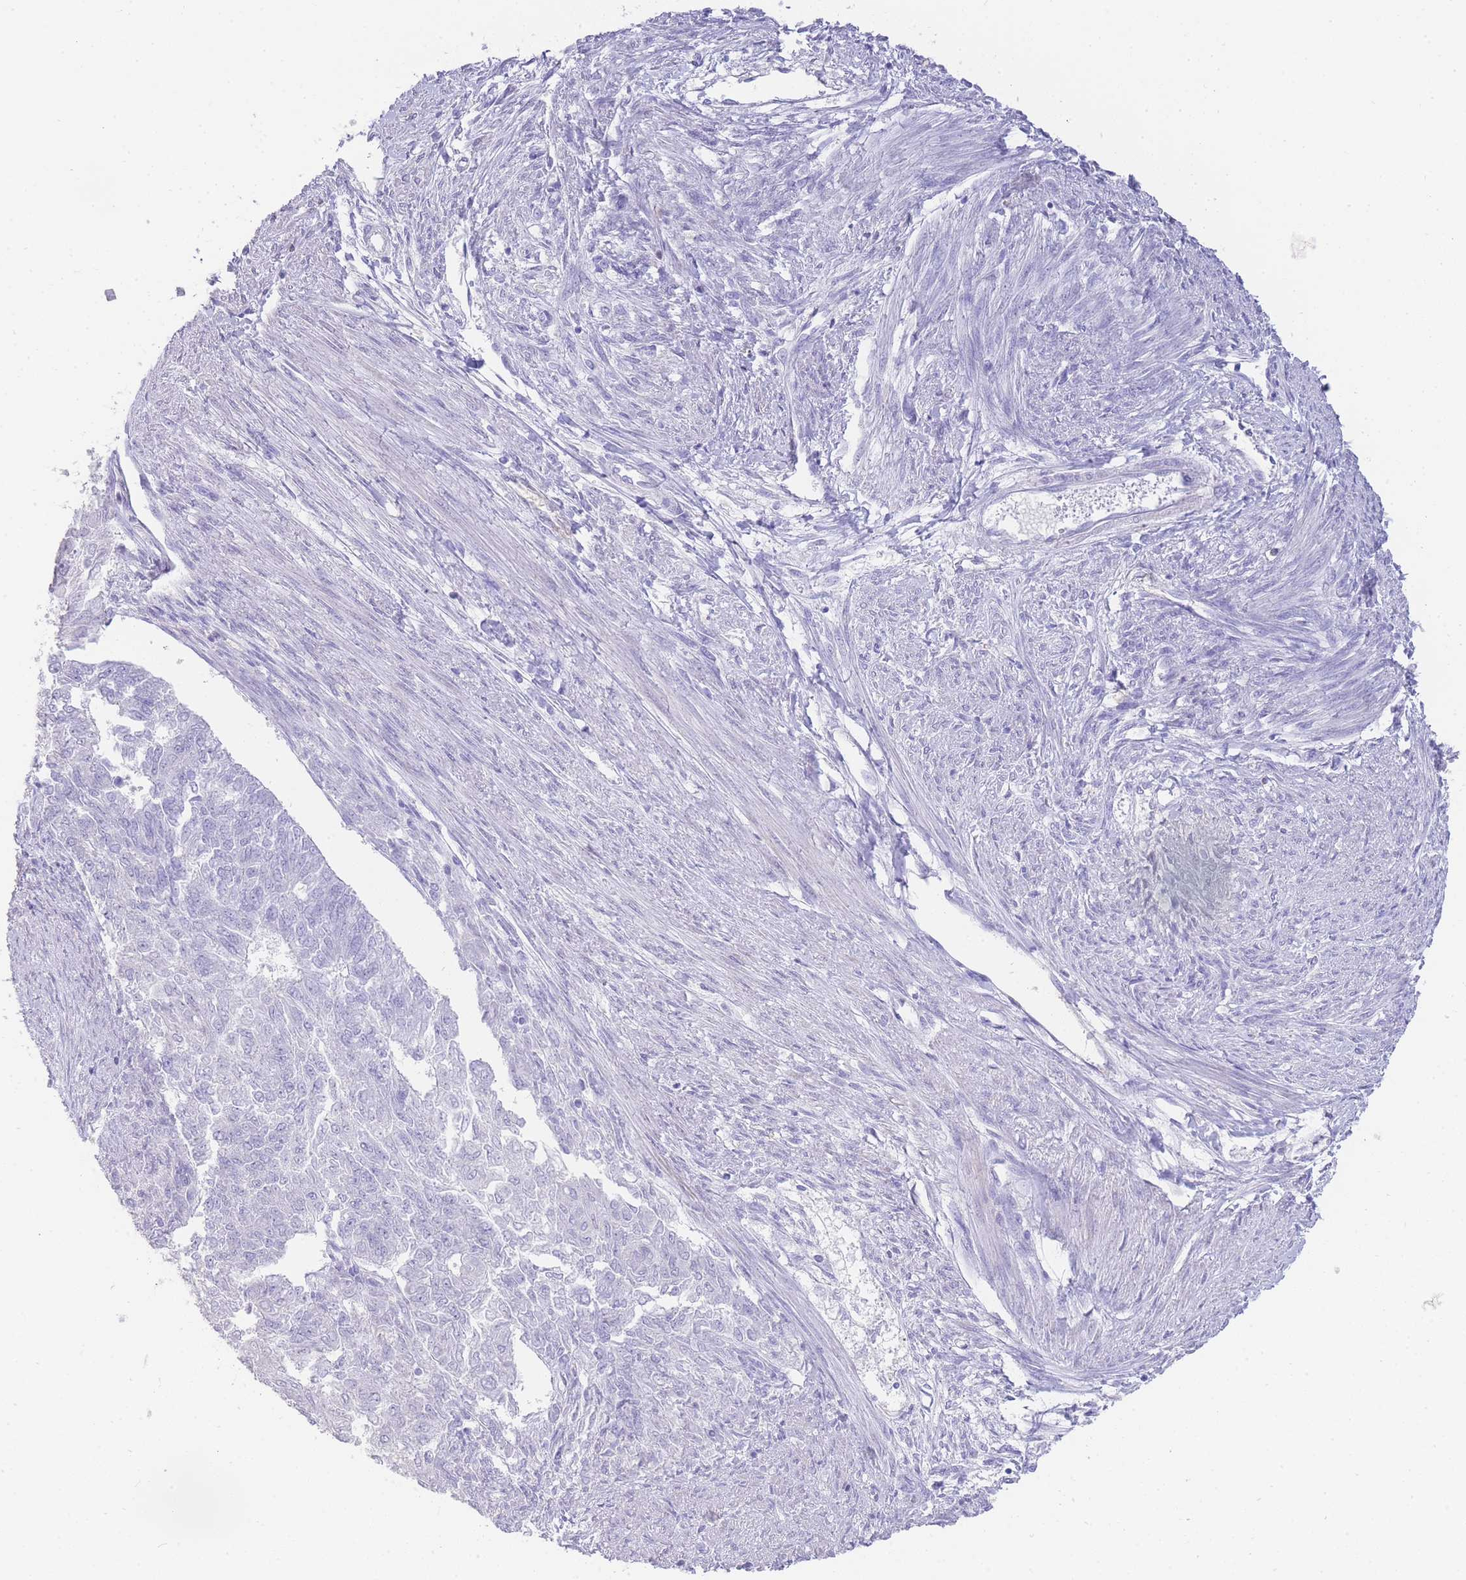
{"staining": {"intensity": "negative", "quantity": "none", "location": "none"}, "tissue": "endometrial cancer", "cell_type": "Tumor cells", "image_type": "cancer", "snomed": [{"axis": "morphology", "description": "Adenocarcinoma, NOS"}, {"axis": "topography", "description": "Endometrium"}], "caption": "Endometrial cancer (adenocarcinoma) stained for a protein using IHC shows no positivity tumor cells.", "gene": "DPP4", "patient": {"sex": "female", "age": 32}}